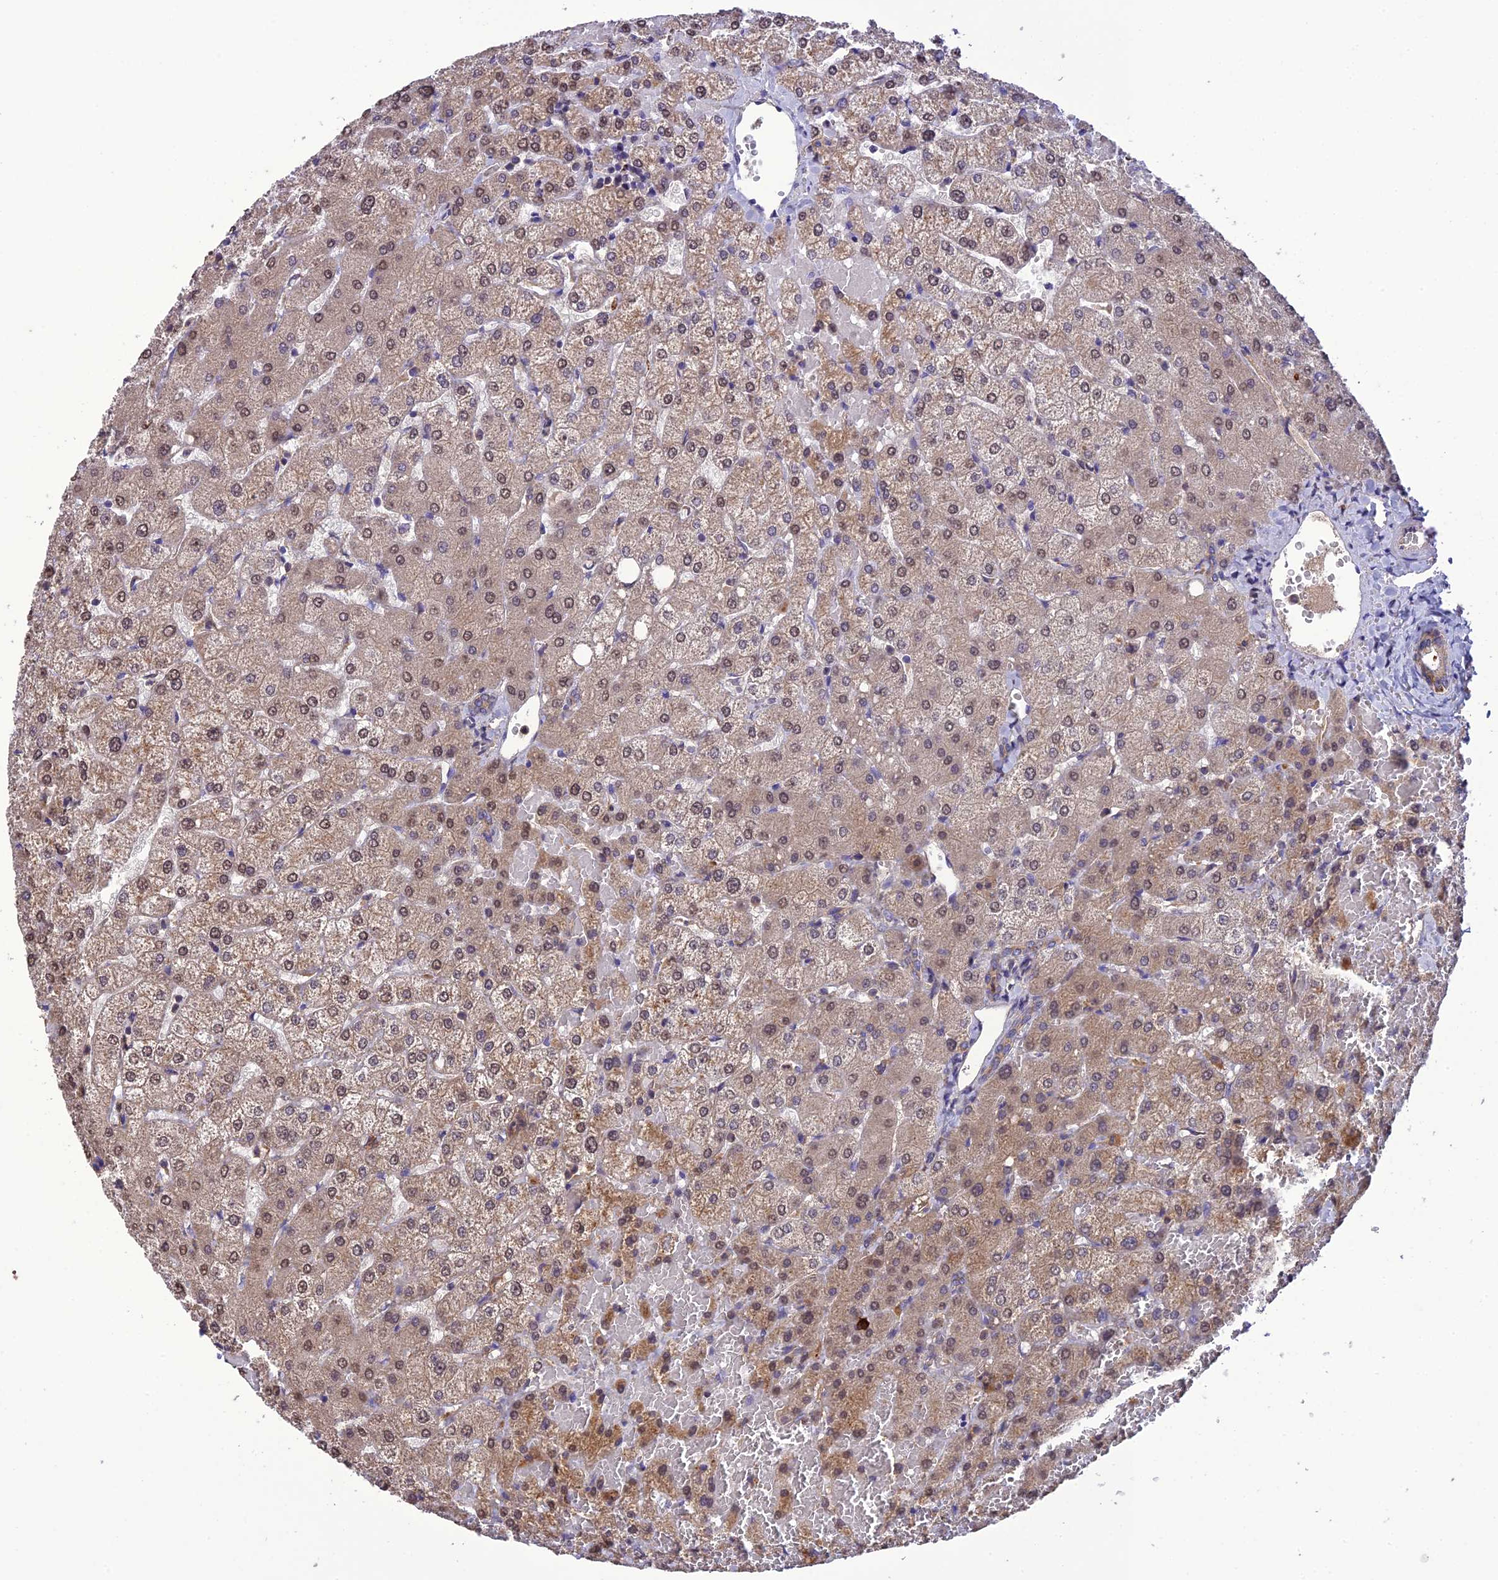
{"staining": {"intensity": "moderate", "quantity": "25%-75%", "location": "cytoplasmic/membranous"}, "tissue": "liver", "cell_type": "Cholangiocytes", "image_type": "normal", "snomed": [{"axis": "morphology", "description": "Normal tissue, NOS"}, {"axis": "topography", "description": "Liver"}], "caption": "Immunohistochemical staining of normal liver shows moderate cytoplasmic/membranous protein expression in about 25%-75% of cholangiocytes. Nuclei are stained in blue.", "gene": "MIOS", "patient": {"sex": "female", "age": 54}}